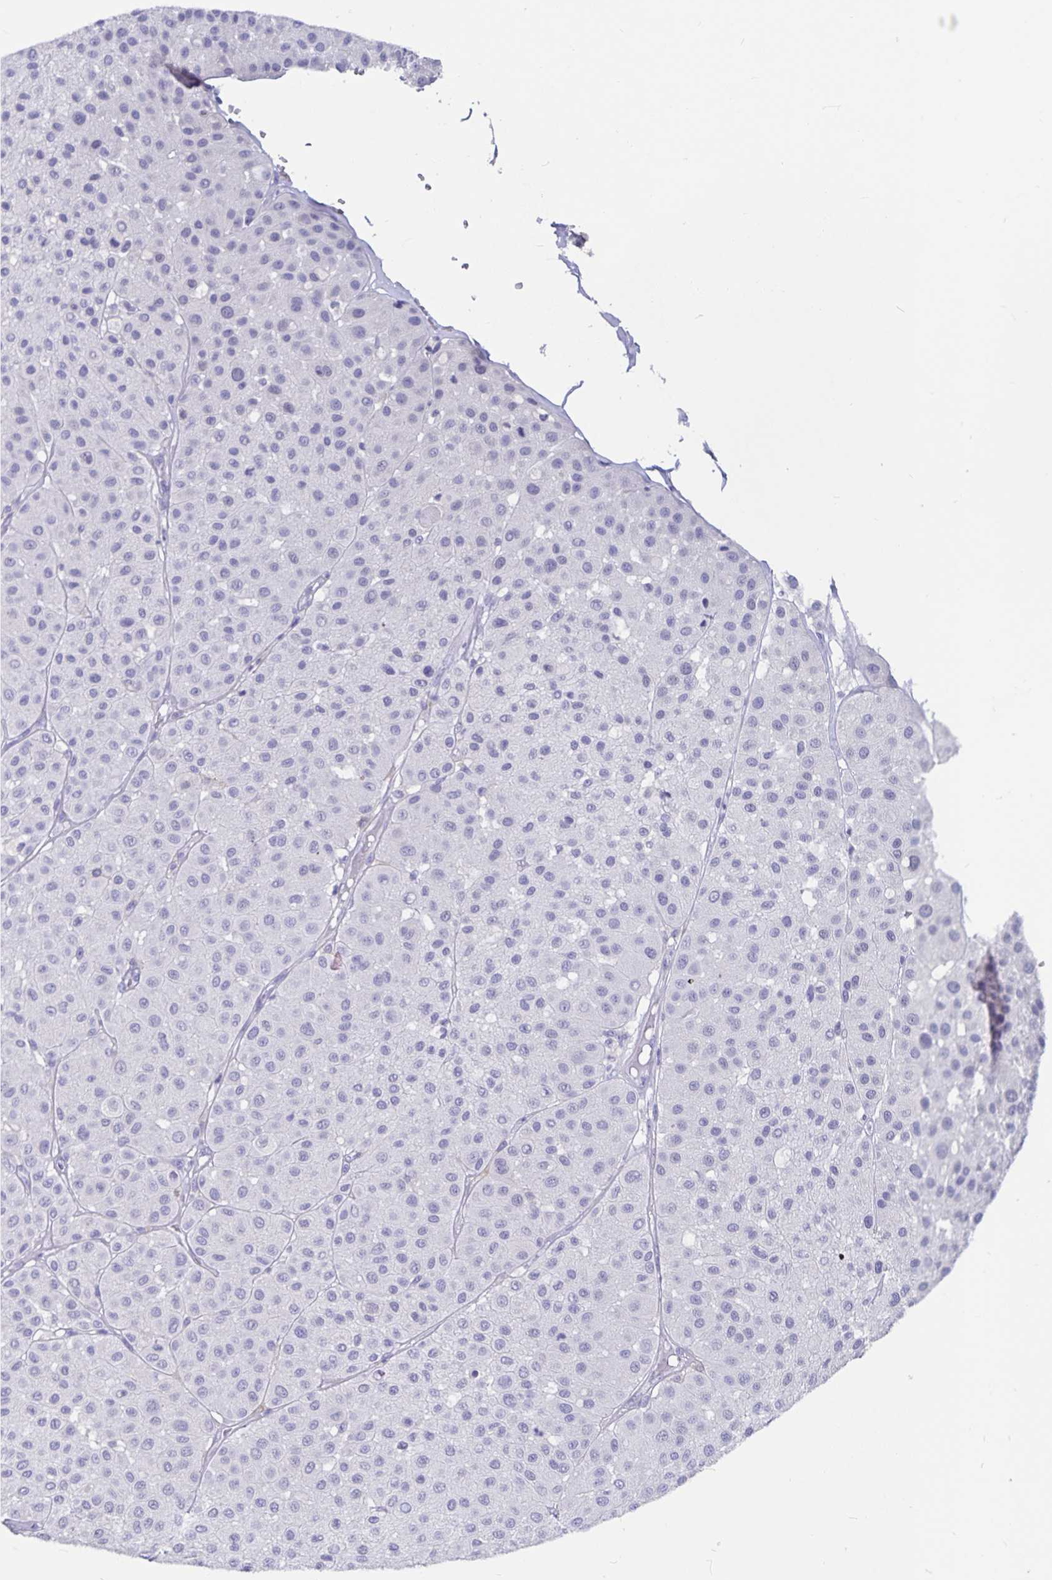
{"staining": {"intensity": "negative", "quantity": "none", "location": "none"}, "tissue": "melanoma", "cell_type": "Tumor cells", "image_type": "cancer", "snomed": [{"axis": "morphology", "description": "Malignant melanoma, Metastatic site"}, {"axis": "topography", "description": "Smooth muscle"}], "caption": "An IHC photomicrograph of melanoma is shown. There is no staining in tumor cells of melanoma. (DAB IHC, high magnification).", "gene": "PLAC1", "patient": {"sex": "male", "age": 41}}